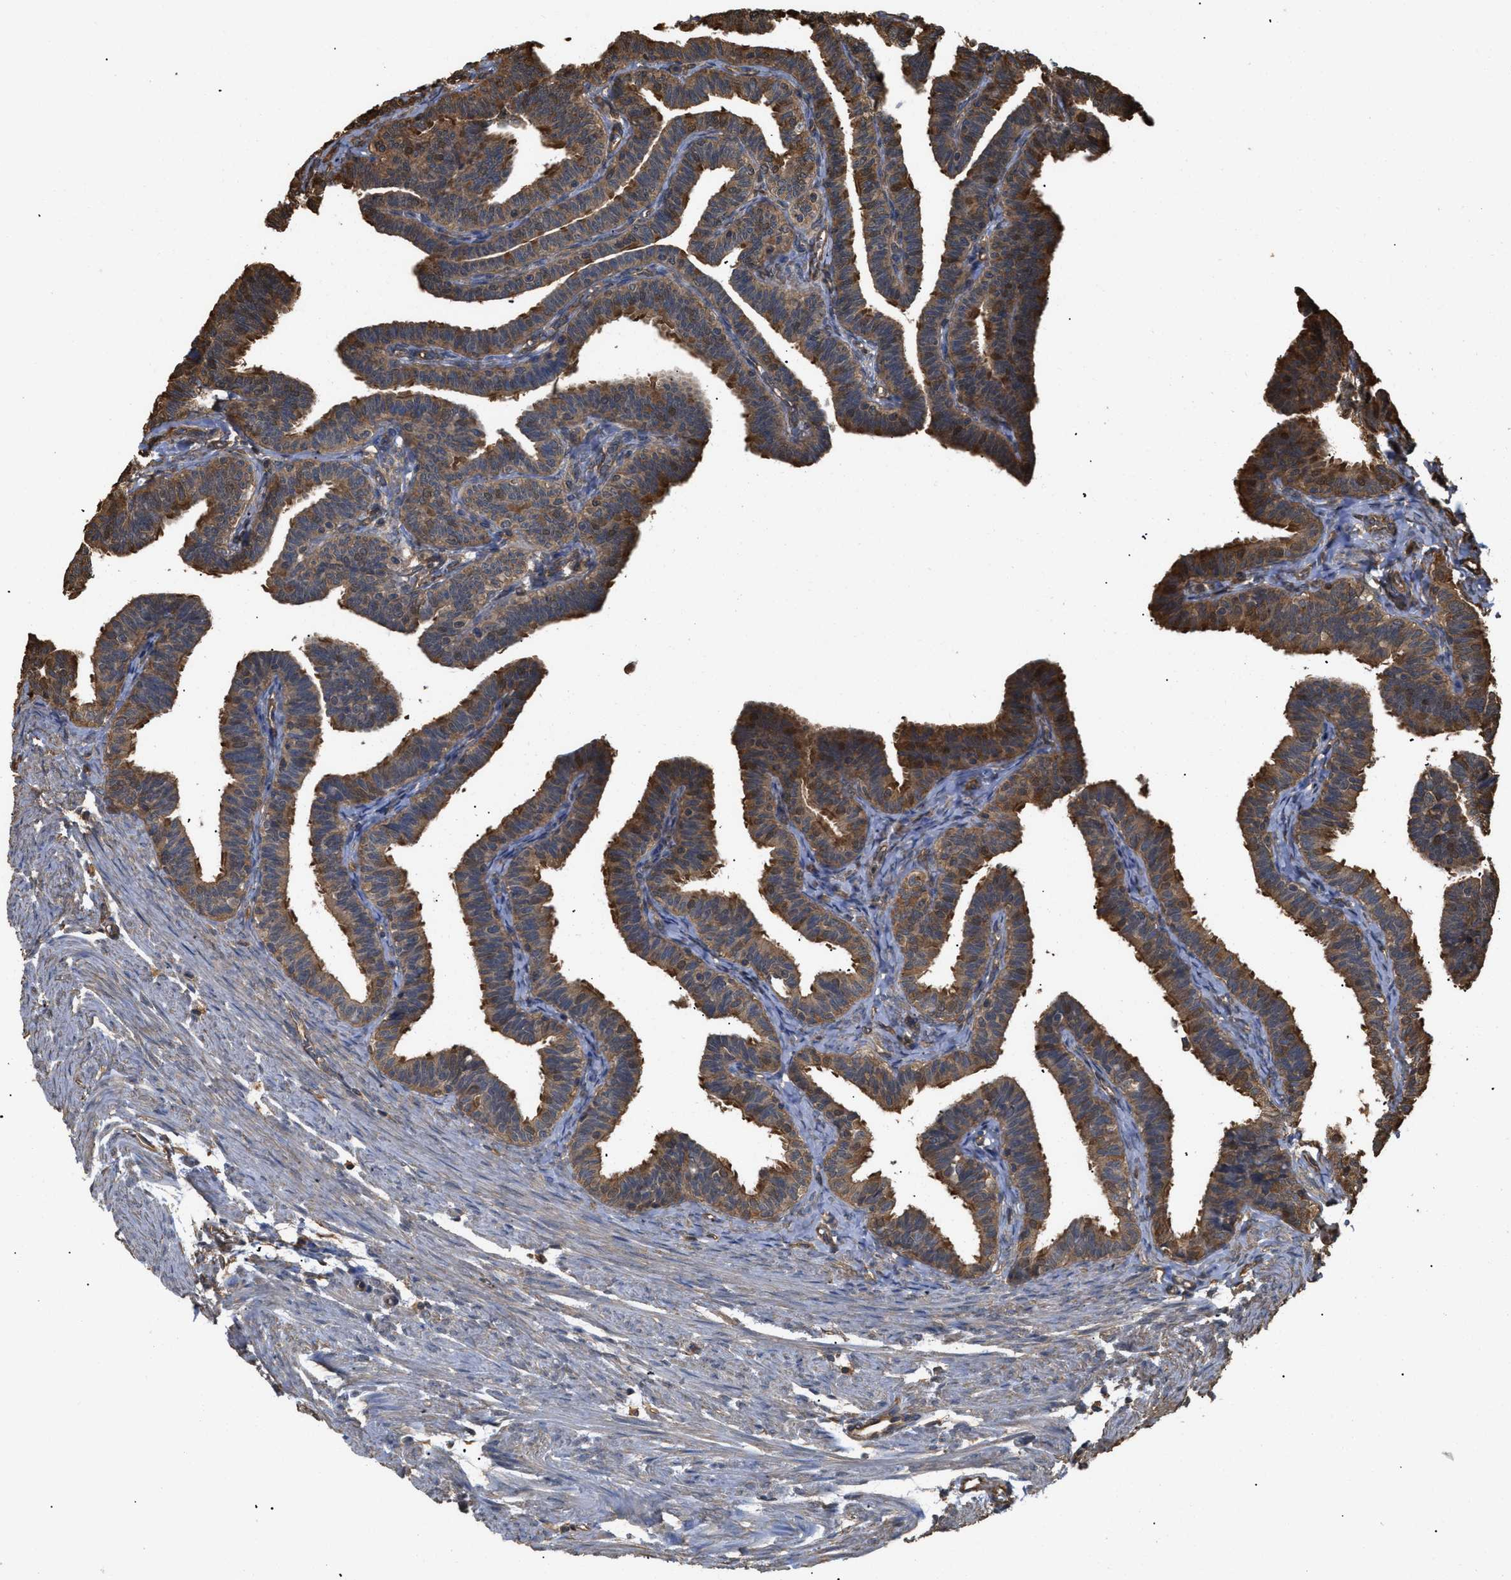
{"staining": {"intensity": "moderate", "quantity": ">75%", "location": "cytoplasmic/membranous"}, "tissue": "fallopian tube", "cell_type": "Glandular cells", "image_type": "normal", "snomed": [{"axis": "morphology", "description": "Normal tissue, NOS"}, {"axis": "topography", "description": "Fallopian tube"}, {"axis": "topography", "description": "Ovary"}], "caption": "This photomicrograph exhibits immunohistochemistry staining of benign human fallopian tube, with medium moderate cytoplasmic/membranous expression in approximately >75% of glandular cells.", "gene": "CALM1", "patient": {"sex": "female", "age": 23}}